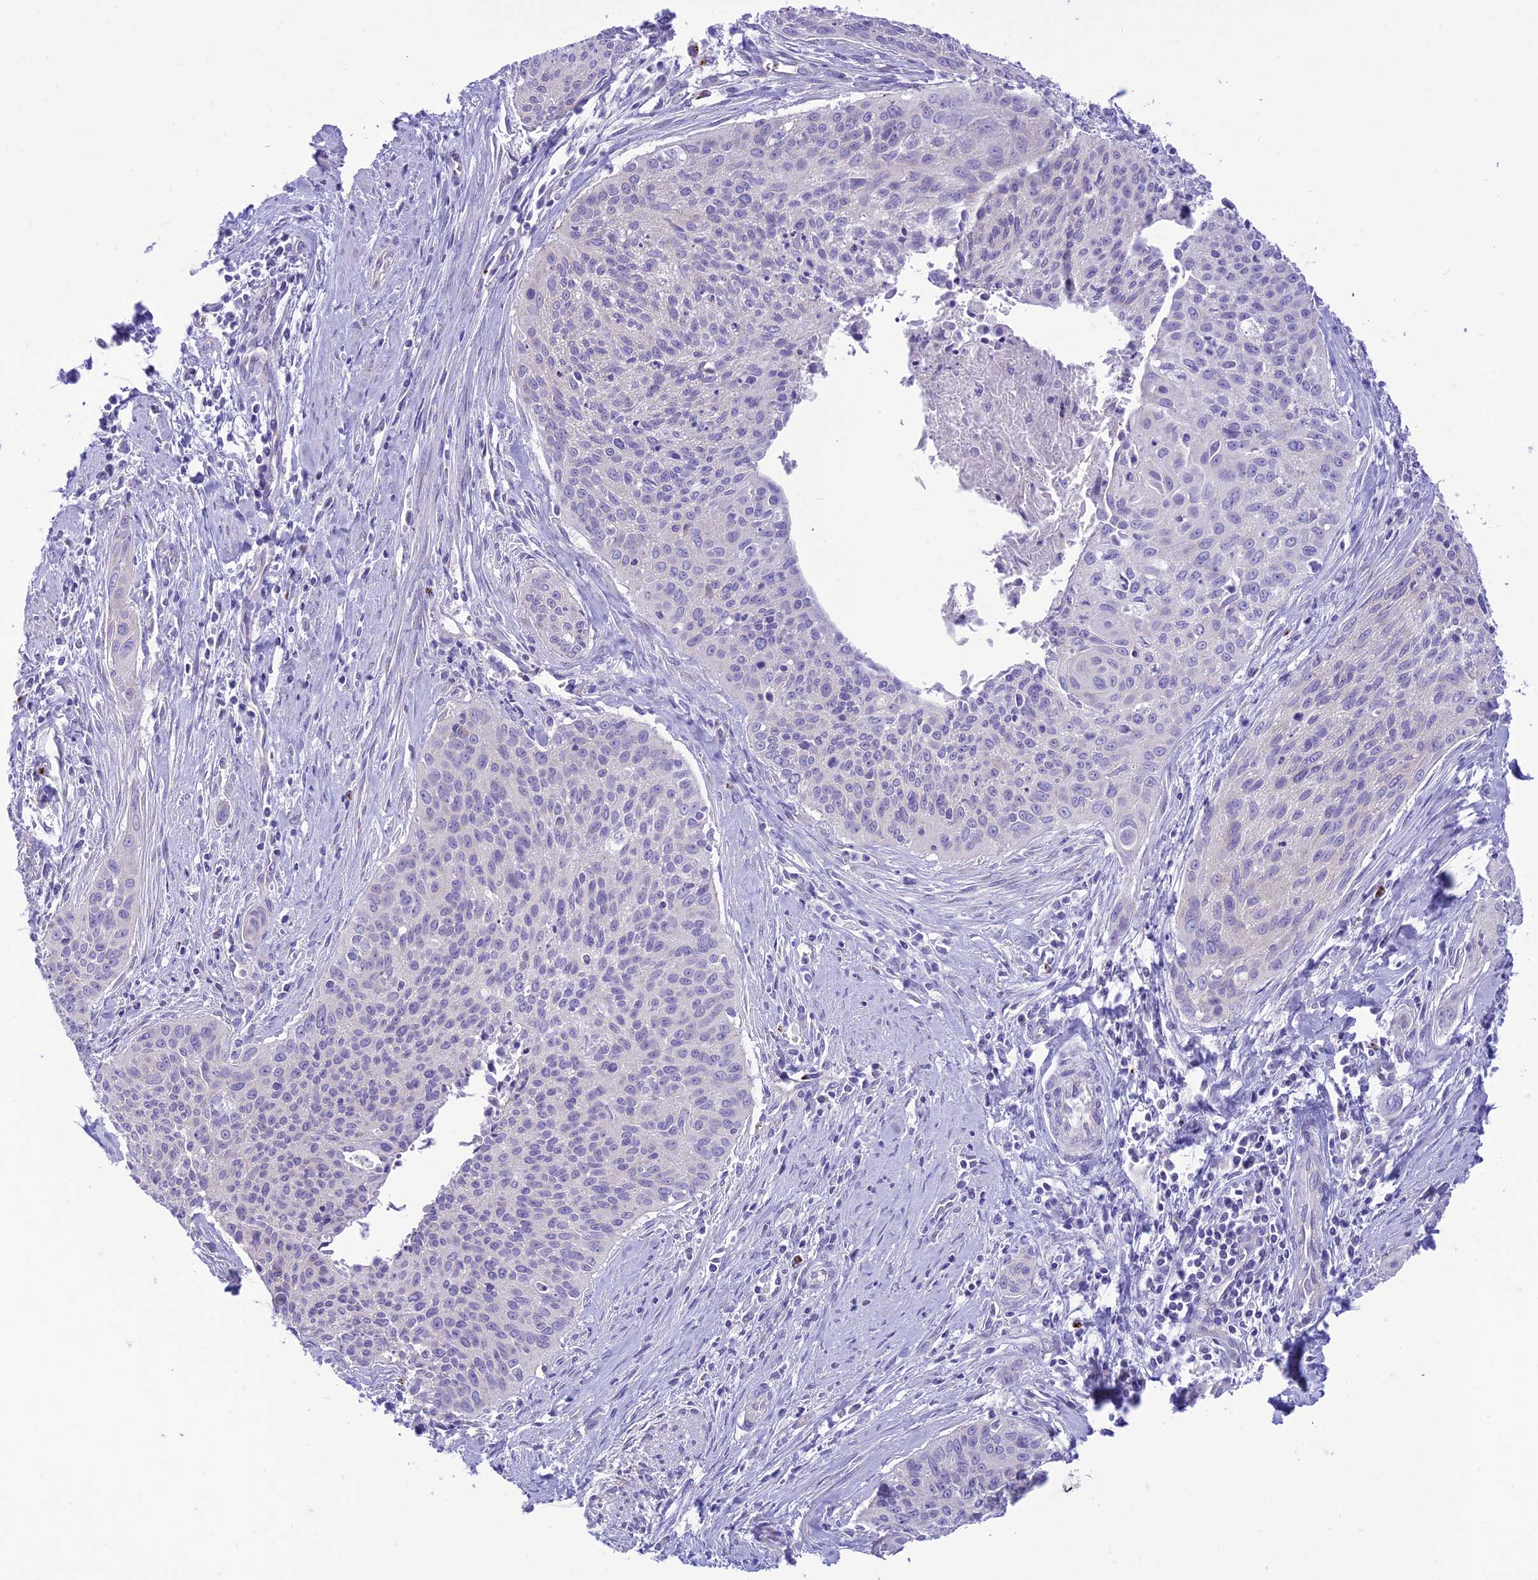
{"staining": {"intensity": "negative", "quantity": "none", "location": "none"}, "tissue": "cervical cancer", "cell_type": "Tumor cells", "image_type": "cancer", "snomed": [{"axis": "morphology", "description": "Squamous cell carcinoma, NOS"}, {"axis": "topography", "description": "Cervix"}], "caption": "Squamous cell carcinoma (cervical) was stained to show a protein in brown. There is no significant positivity in tumor cells.", "gene": "DHDH", "patient": {"sex": "female", "age": 55}}